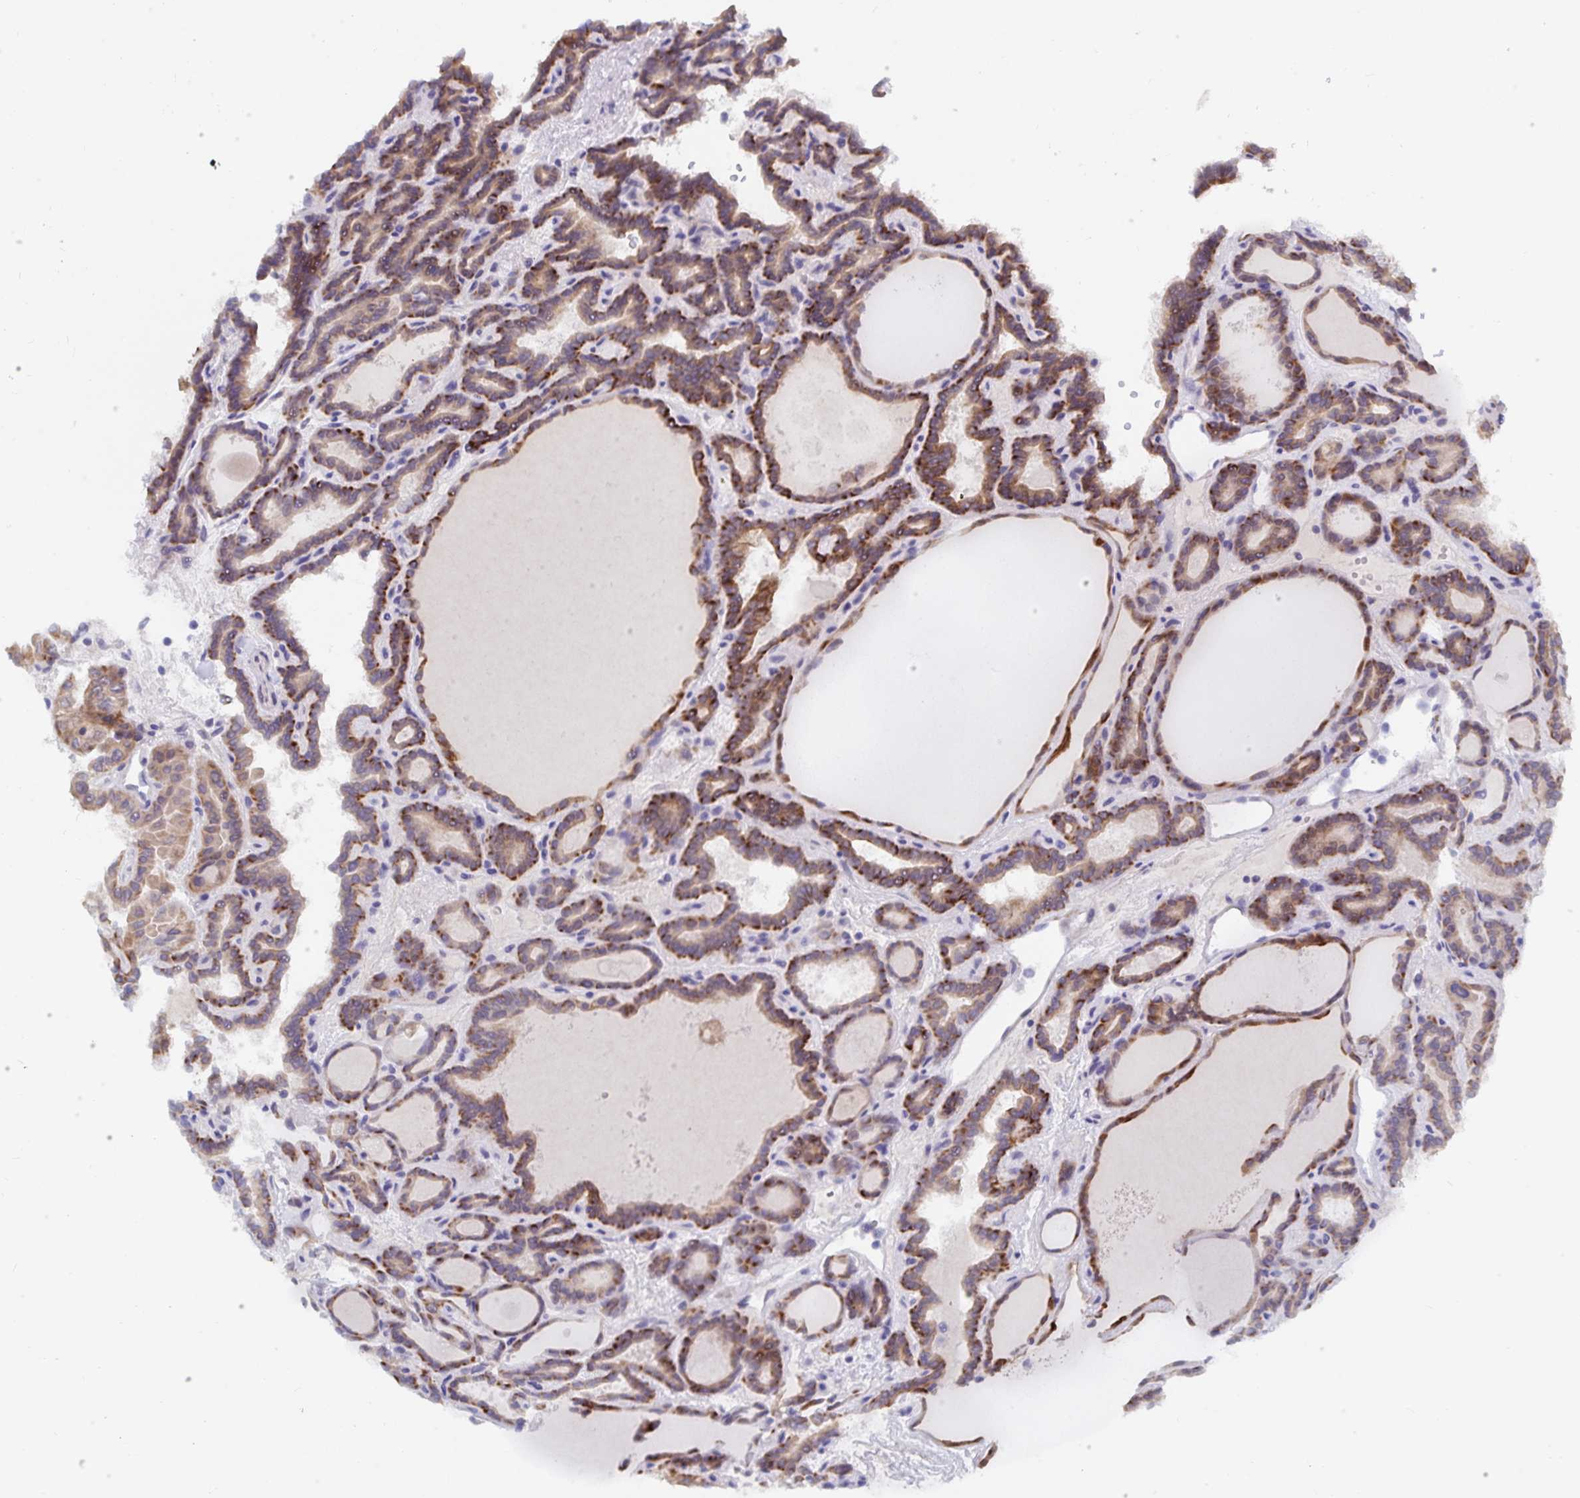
{"staining": {"intensity": "strong", "quantity": "25%-75%", "location": "cytoplasmic/membranous"}, "tissue": "thyroid cancer", "cell_type": "Tumor cells", "image_type": "cancer", "snomed": [{"axis": "morphology", "description": "Papillary adenocarcinoma, NOS"}, {"axis": "topography", "description": "Thyroid gland"}], "caption": "Strong cytoplasmic/membranous positivity is appreciated in approximately 25%-75% of tumor cells in papillary adenocarcinoma (thyroid). The protein of interest is shown in brown color, while the nuclei are stained blue.", "gene": "ZIK1", "patient": {"sex": "female", "age": 46}}